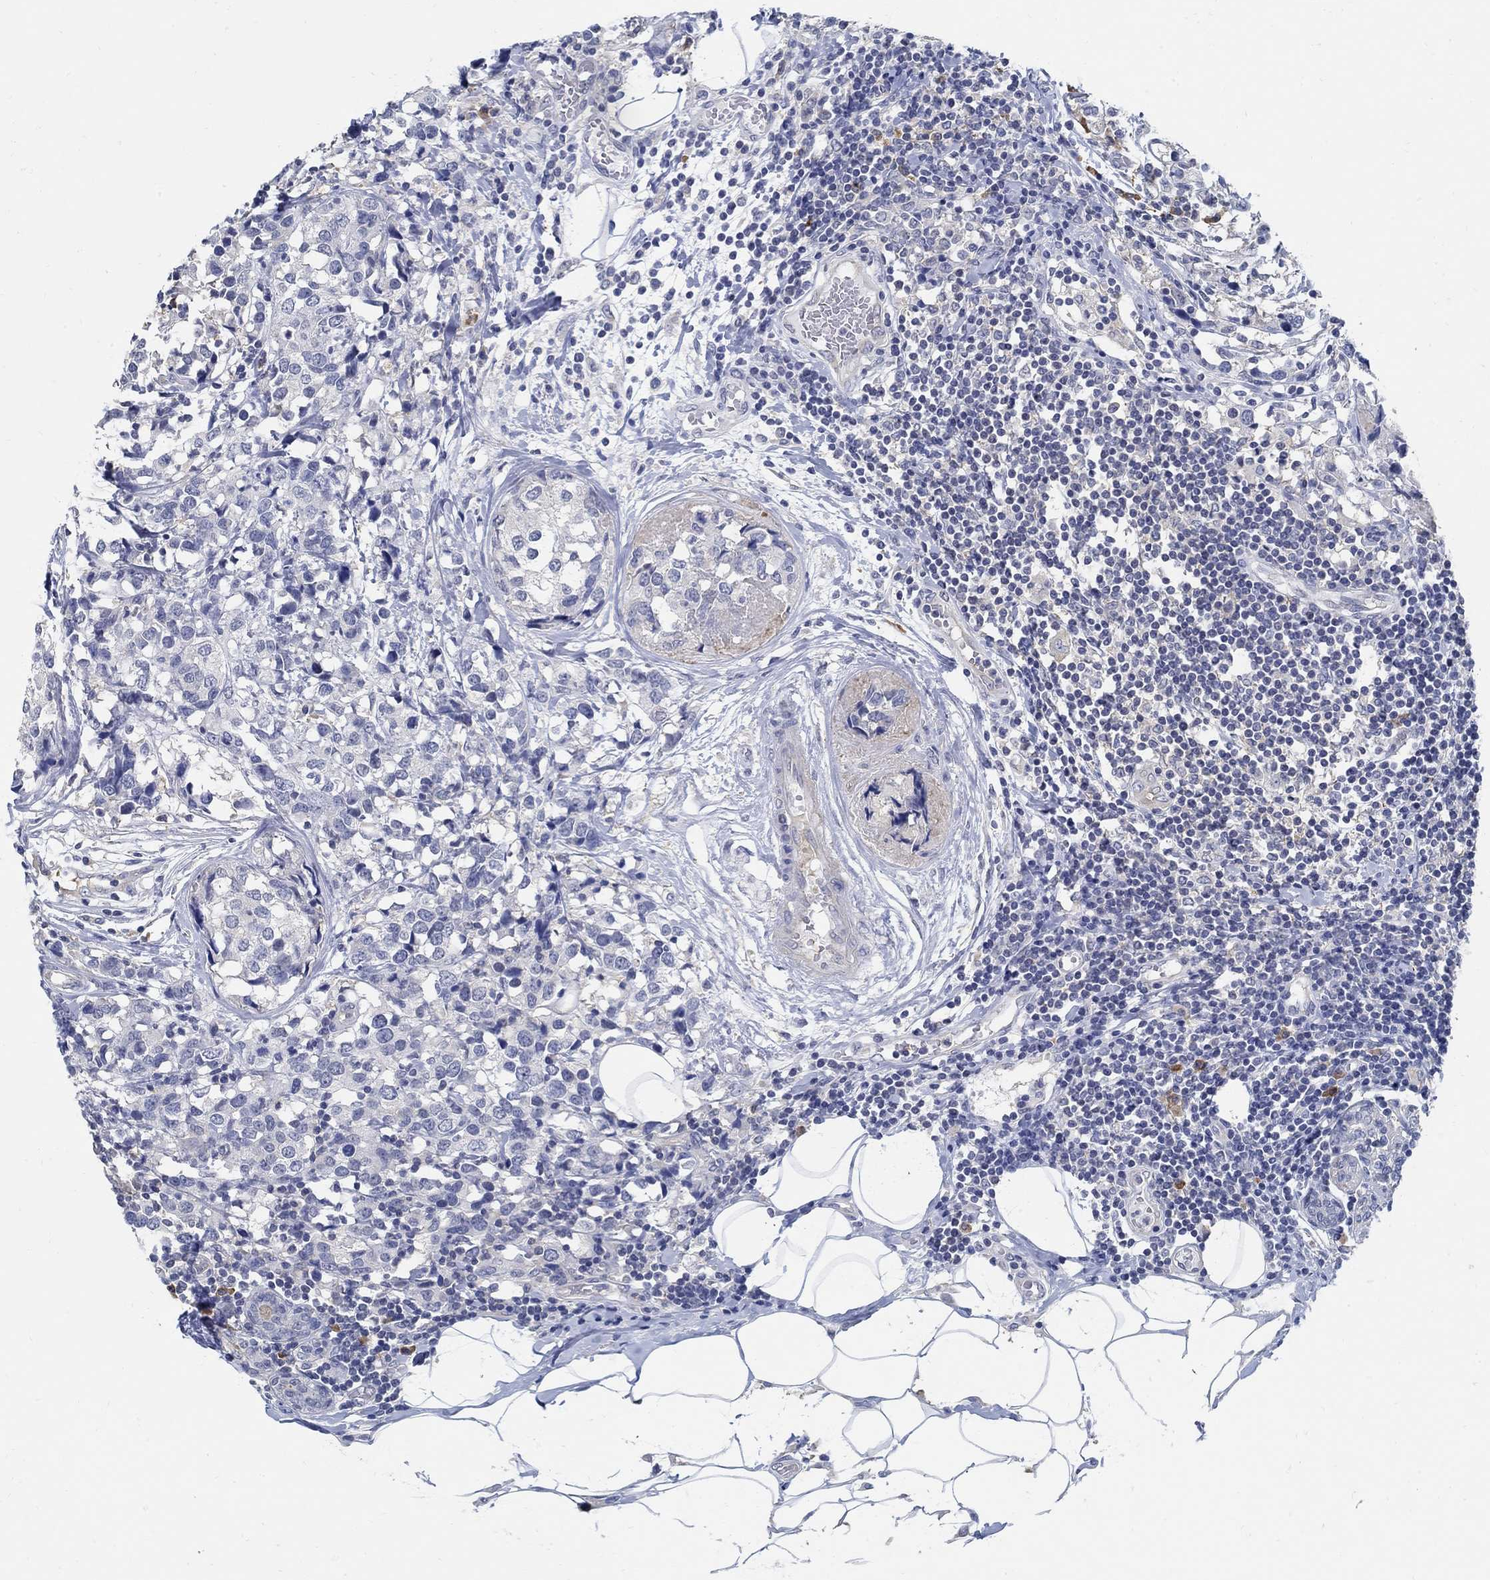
{"staining": {"intensity": "weak", "quantity": "<25%", "location": "cytoplasmic/membranous"}, "tissue": "breast cancer", "cell_type": "Tumor cells", "image_type": "cancer", "snomed": [{"axis": "morphology", "description": "Lobular carcinoma"}, {"axis": "topography", "description": "Breast"}], "caption": "Tumor cells are negative for protein expression in human breast cancer (lobular carcinoma).", "gene": "PCDH11X", "patient": {"sex": "female", "age": 59}}